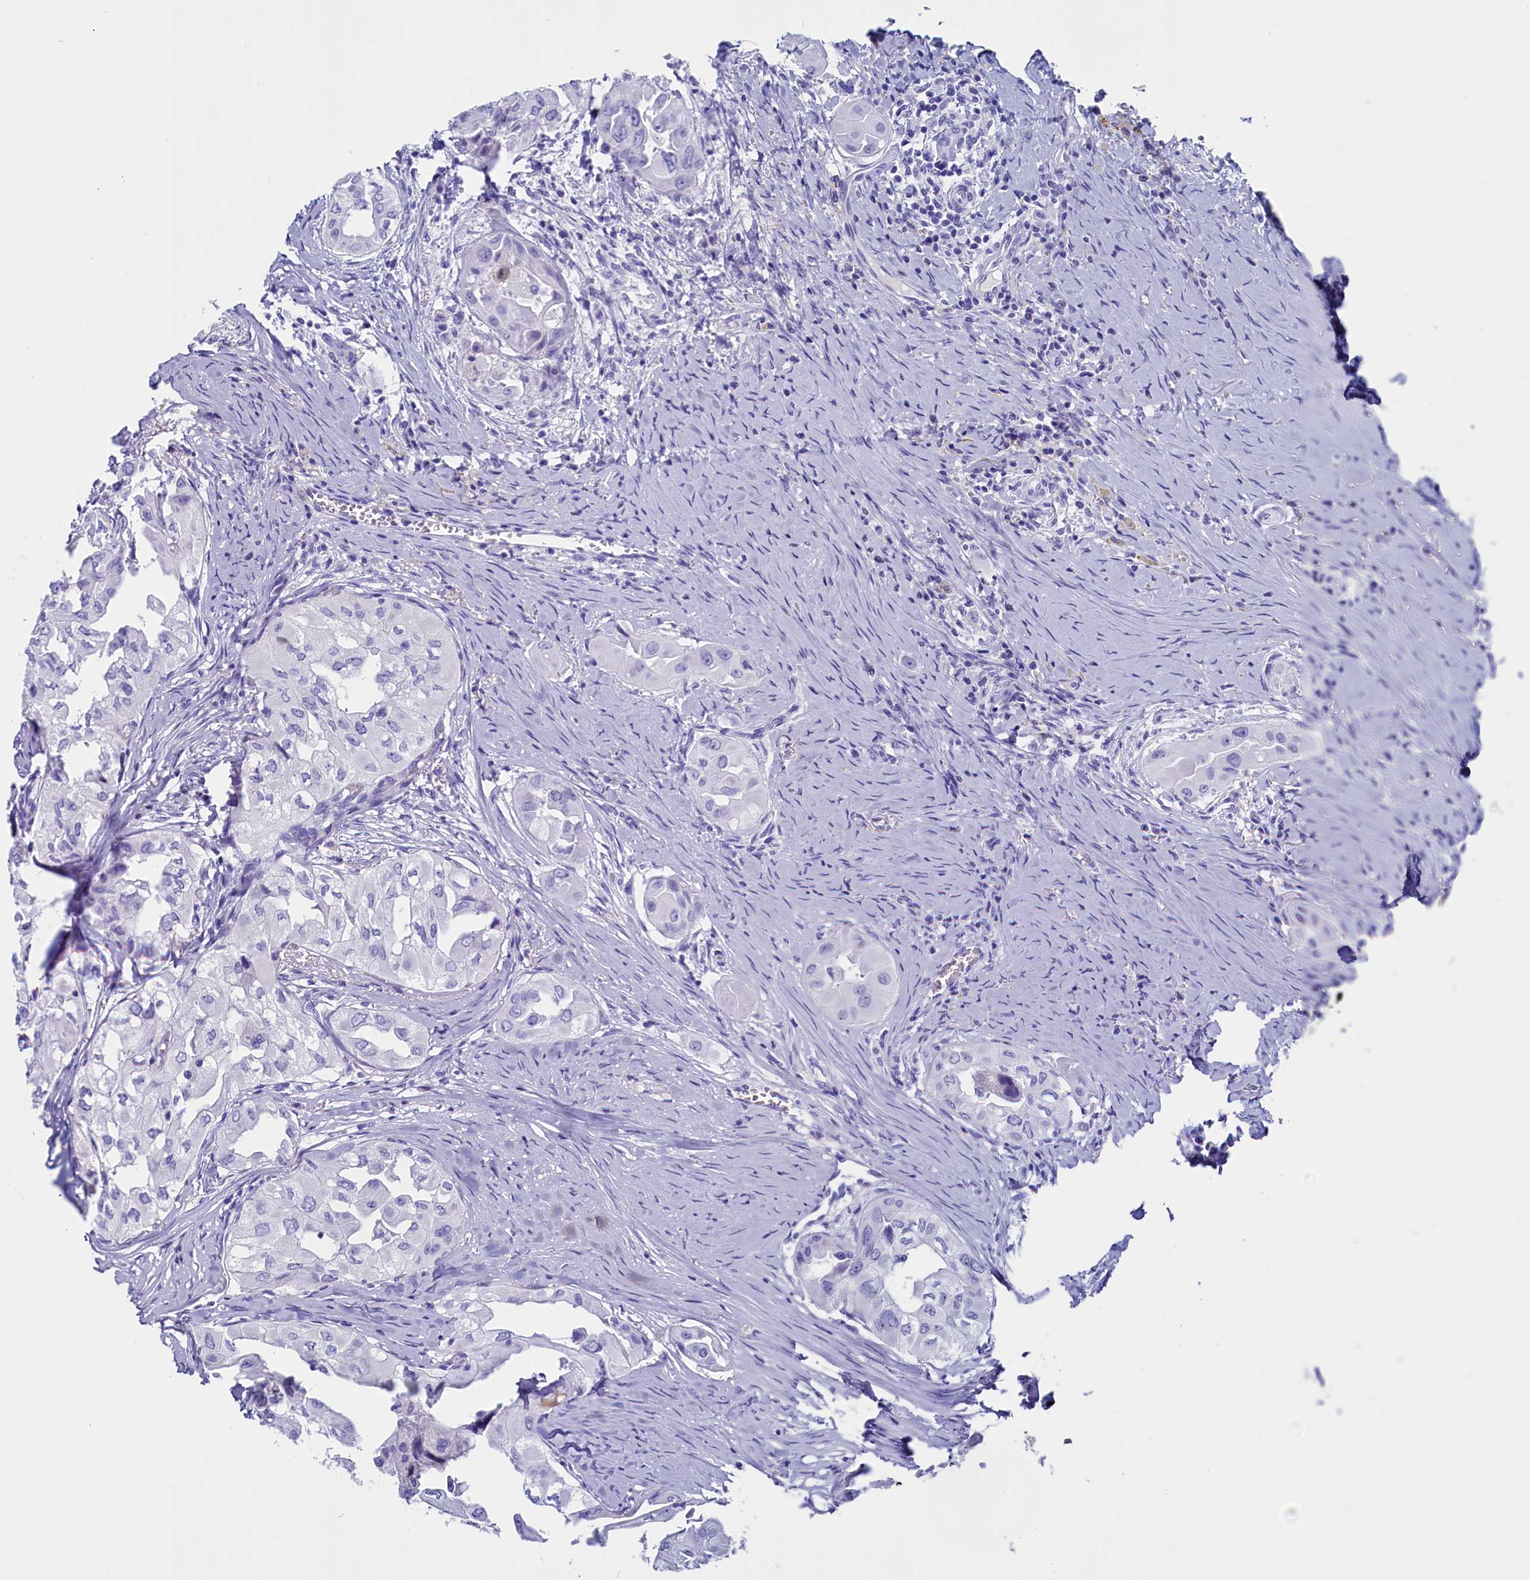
{"staining": {"intensity": "negative", "quantity": "none", "location": "none"}, "tissue": "thyroid cancer", "cell_type": "Tumor cells", "image_type": "cancer", "snomed": [{"axis": "morphology", "description": "Papillary adenocarcinoma, NOS"}, {"axis": "topography", "description": "Thyroid gland"}], "caption": "This is an immunohistochemistry (IHC) histopathology image of human thyroid cancer (papillary adenocarcinoma). There is no staining in tumor cells.", "gene": "ANKRD29", "patient": {"sex": "female", "age": 59}}